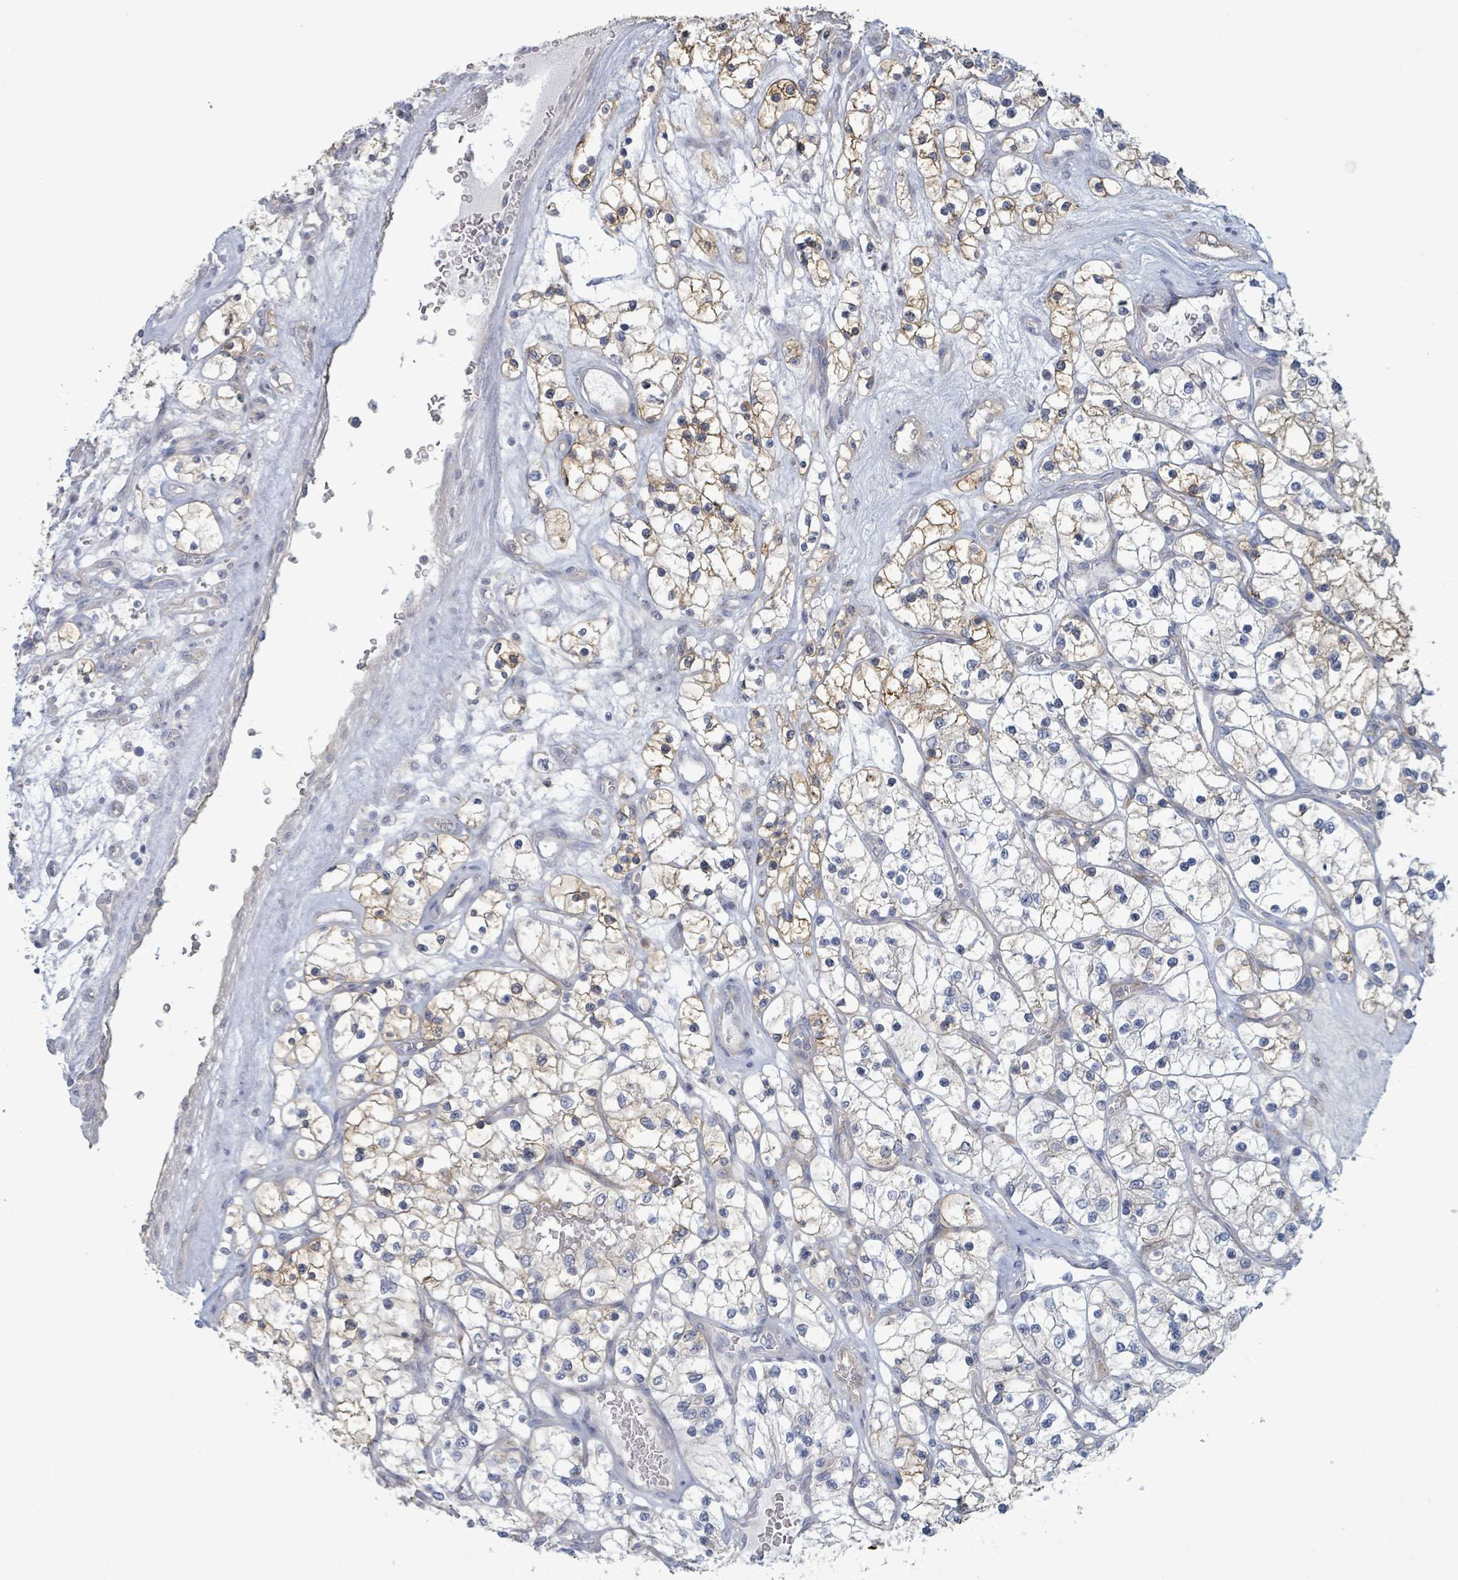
{"staining": {"intensity": "weak", "quantity": "<25%", "location": "cytoplasmic/membranous"}, "tissue": "renal cancer", "cell_type": "Tumor cells", "image_type": "cancer", "snomed": [{"axis": "morphology", "description": "Adenocarcinoma, NOS"}, {"axis": "topography", "description": "Kidney"}], "caption": "Immunohistochemical staining of renal cancer (adenocarcinoma) displays no significant staining in tumor cells.", "gene": "COL13A1", "patient": {"sex": "female", "age": 69}}